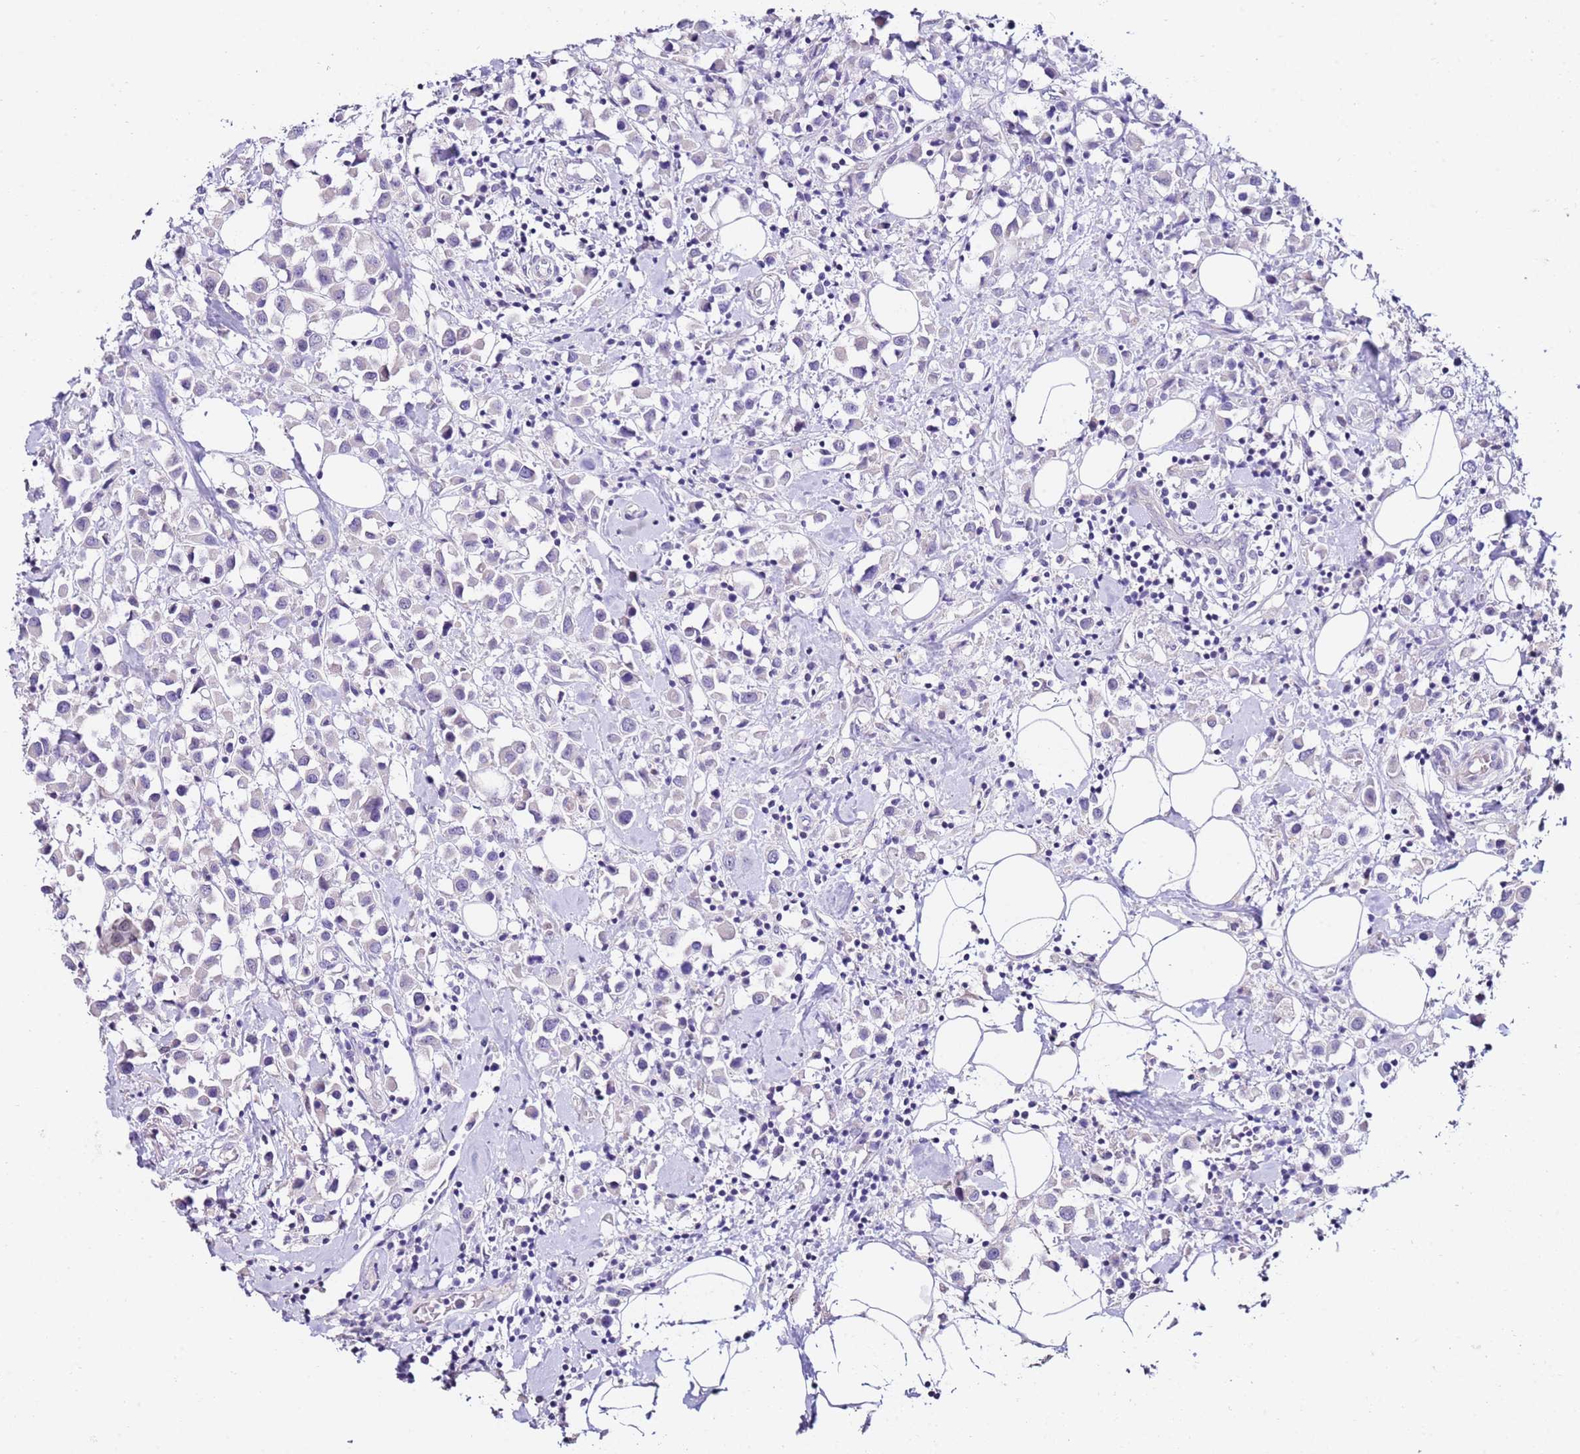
{"staining": {"intensity": "negative", "quantity": "none", "location": "none"}, "tissue": "breast cancer", "cell_type": "Tumor cells", "image_type": "cancer", "snomed": [{"axis": "morphology", "description": "Duct carcinoma"}, {"axis": "topography", "description": "Breast"}], "caption": "IHC photomicrograph of neoplastic tissue: human breast intraductal carcinoma stained with DAB (3,3'-diaminobenzidine) reveals no significant protein positivity in tumor cells.", "gene": "HGD", "patient": {"sex": "female", "age": 61}}